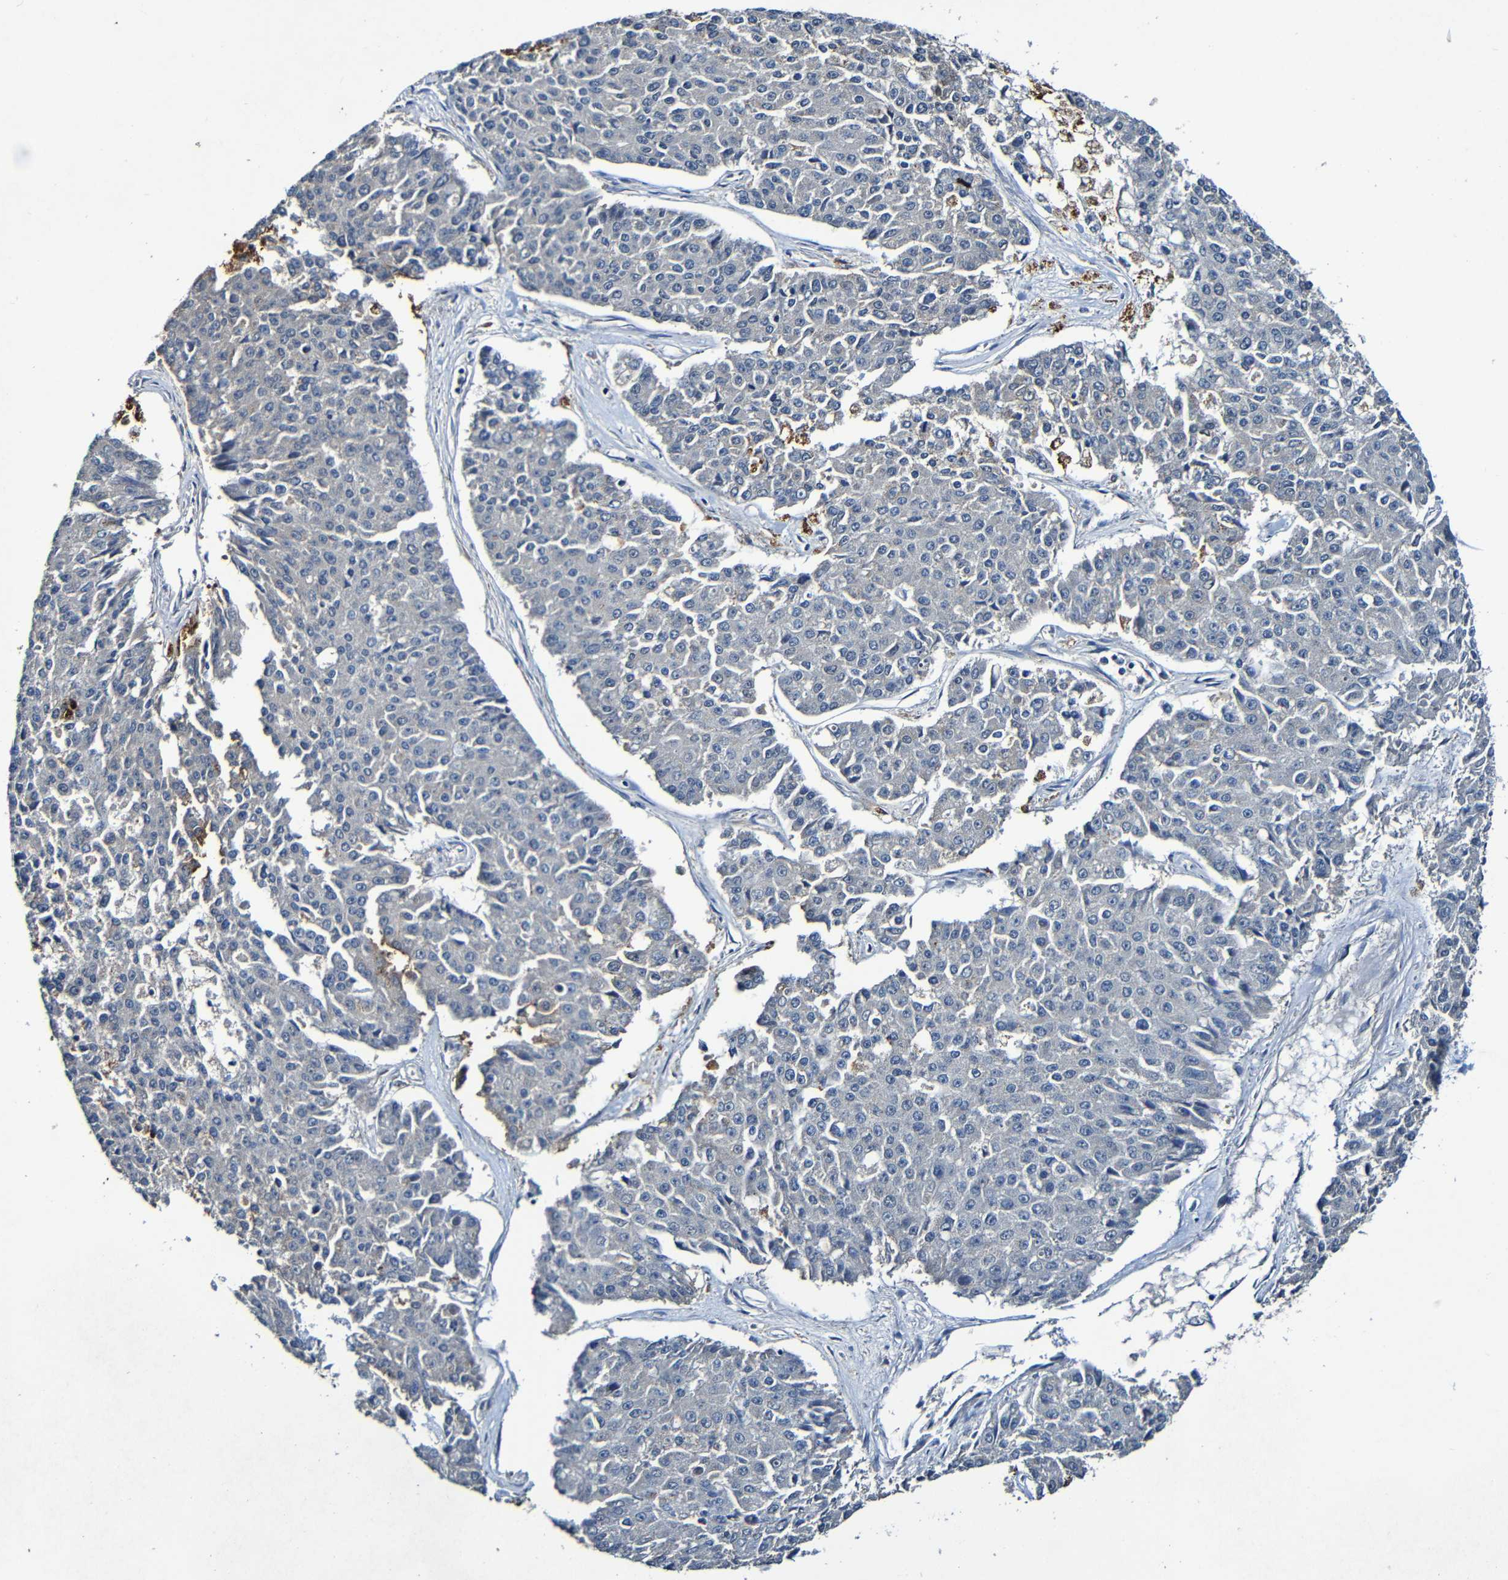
{"staining": {"intensity": "negative", "quantity": "none", "location": "none"}, "tissue": "pancreatic cancer", "cell_type": "Tumor cells", "image_type": "cancer", "snomed": [{"axis": "morphology", "description": "Adenocarcinoma, NOS"}, {"axis": "topography", "description": "Pancreas"}], "caption": "An IHC histopathology image of pancreatic adenocarcinoma is shown. There is no staining in tumor cells of pancreatic adenocarcinoma.", "gene": "LRRC70", "patient": {"sex": "male", "age": 50}}